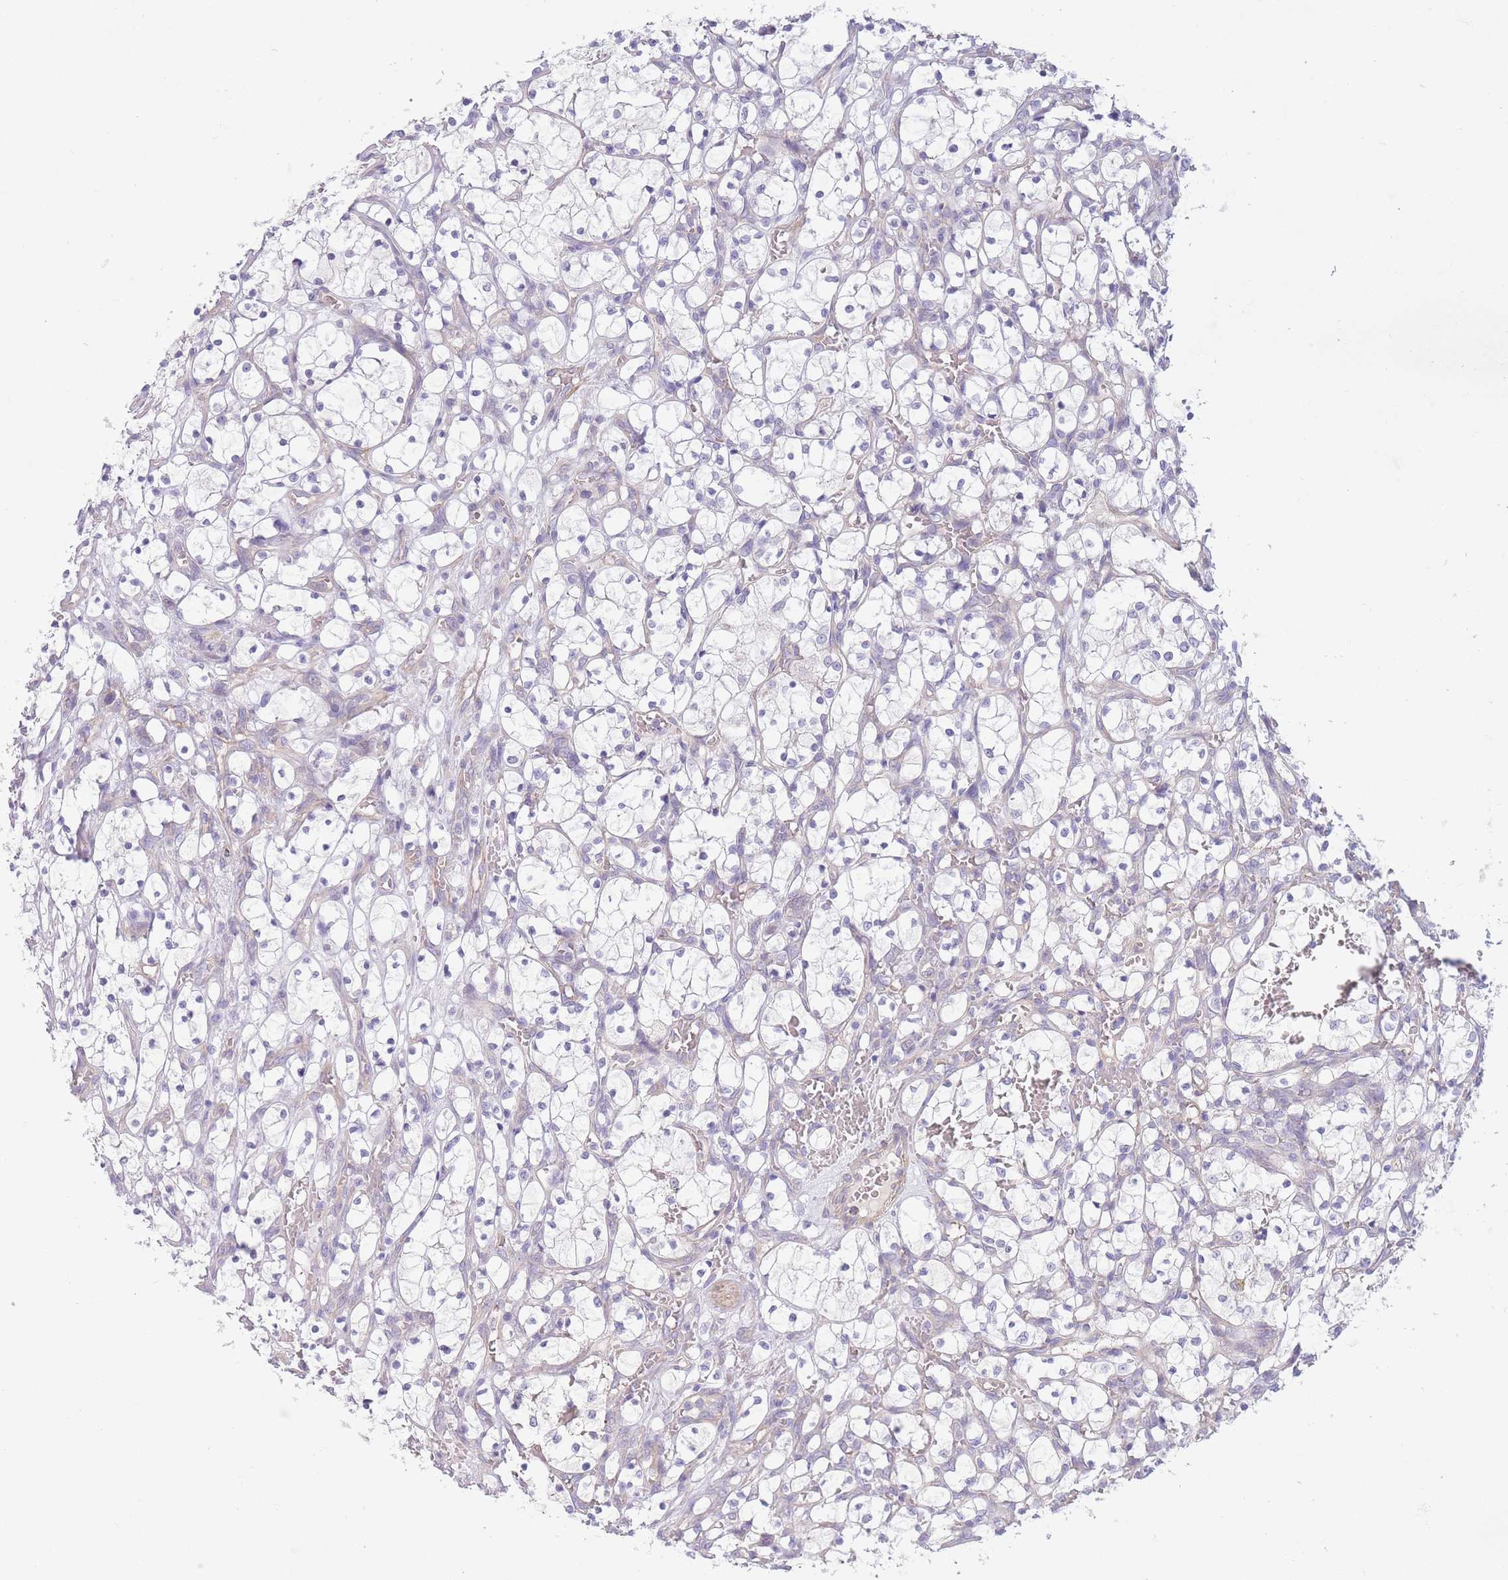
{"staining": {"intensity": "negative", "quantity": "none", "location": "none"}, "tissue": "renal cancer", "cell_type": "Tumor cells", "image_type": "cancer", "snomed": [{"axis": "morphology", "description": "Adenocarcinoma, NOS"}, {"axis": "topography", "description": "Kidney"}], "caption": "Tumor cells show no significant staining in adenocarcinoma (renal).", "gene": "PNPLA5", "patient": {"sex": "female", "age": 69}}